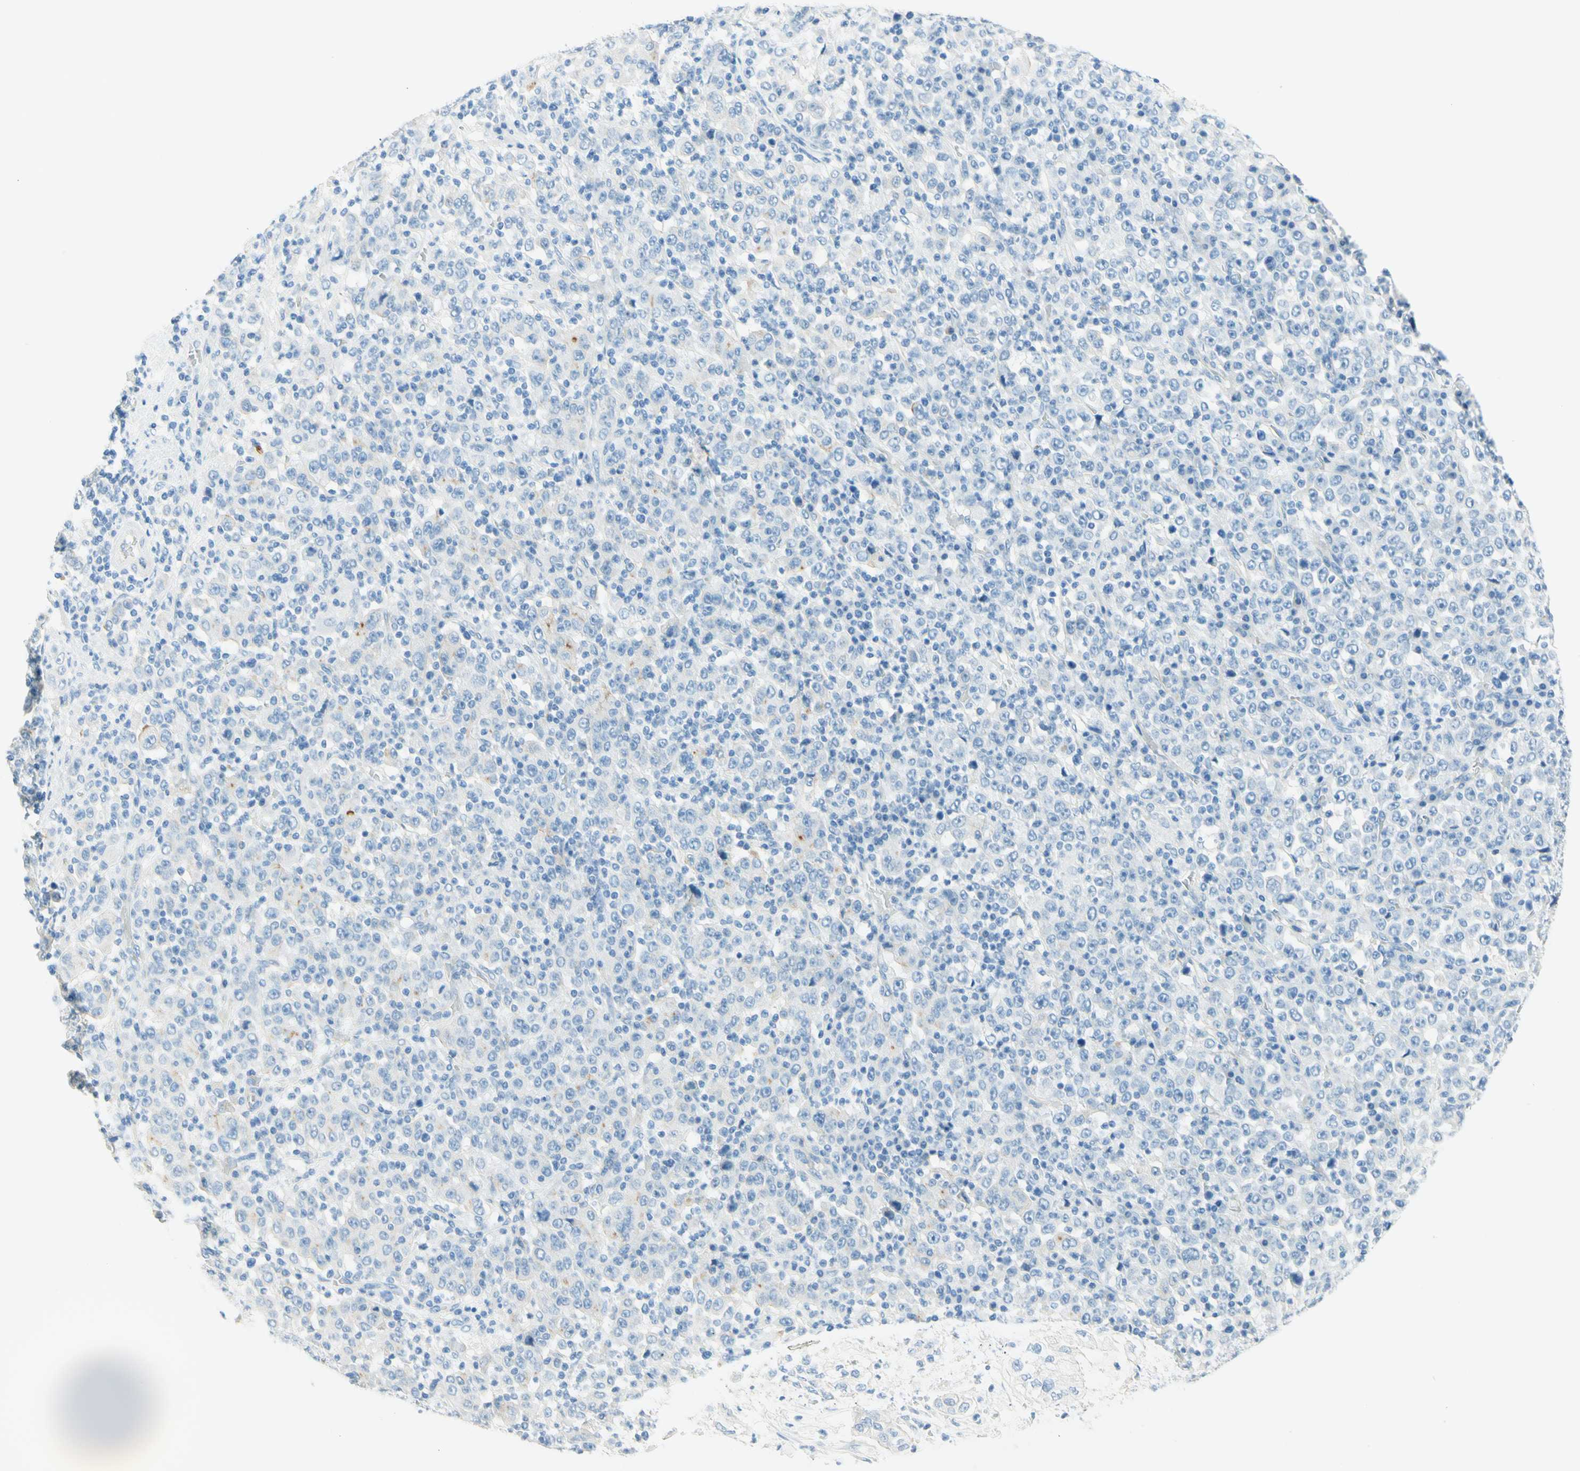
{"staining": {"intensity": "negative", "quantity": "none", "location": "none"}, "tissue": "stomach cancer", "cell_type": "Tumor cells", "image_type": "cancer", "snomed": [{"axis": "morphology", "description": "Normal tissue, NOS"}, {"axis": "morphology", "description": "Adenocarcinoma, NOS"}, {"axis": "topography", "description": "Stomach, upper"}, {"axis": "topography", "description": "Stomach"}], "caption": "The micrograph exhibits no staining of tumor cells in stomach adenocarcinoma.", "gene": "TMEM132D", "patient": {"sex": "male", "age": 59}}